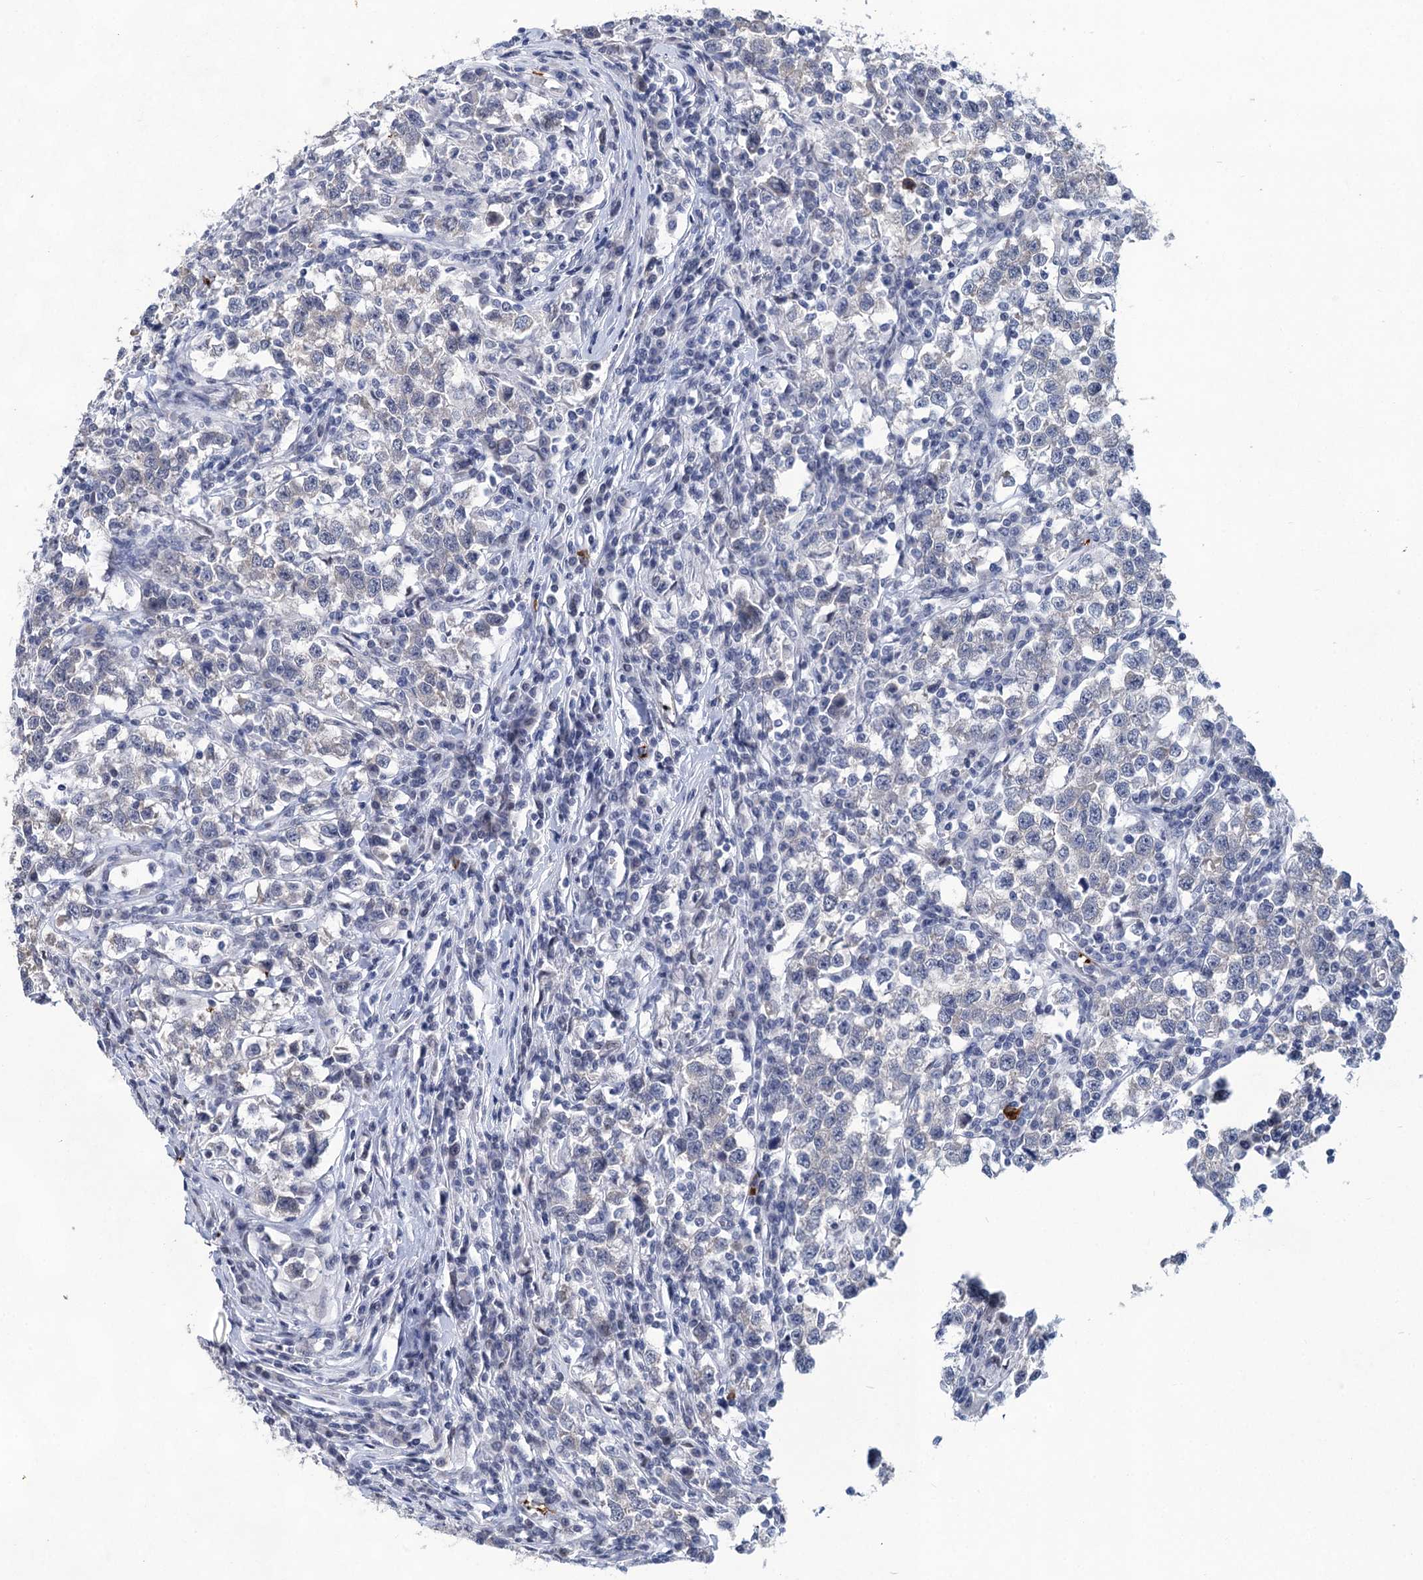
{"staining": {"intensity": "negative", "quantity": "none", "location": "none"}, "tissue": "testis cancer", "cell_type": "Tumor cells", "image_type": "cancer", "snomed": [{"axis": "morphology", "description": "Normal tissue, NOS"}, {"axis": "morphology", "description": "Seminoma, NOS"}, {"axis": "topography", "description": "Testis"}], "caption": "Tumor cells are negative for protein expression in human testis seminoma. The staining is performed using DAB (3,3'-diaminobenzidine) brown chromogen with nuclei counter-stained in using hematoxylin.", "gene": "MON2", "patient": {"sex": "male", "age": 43}}